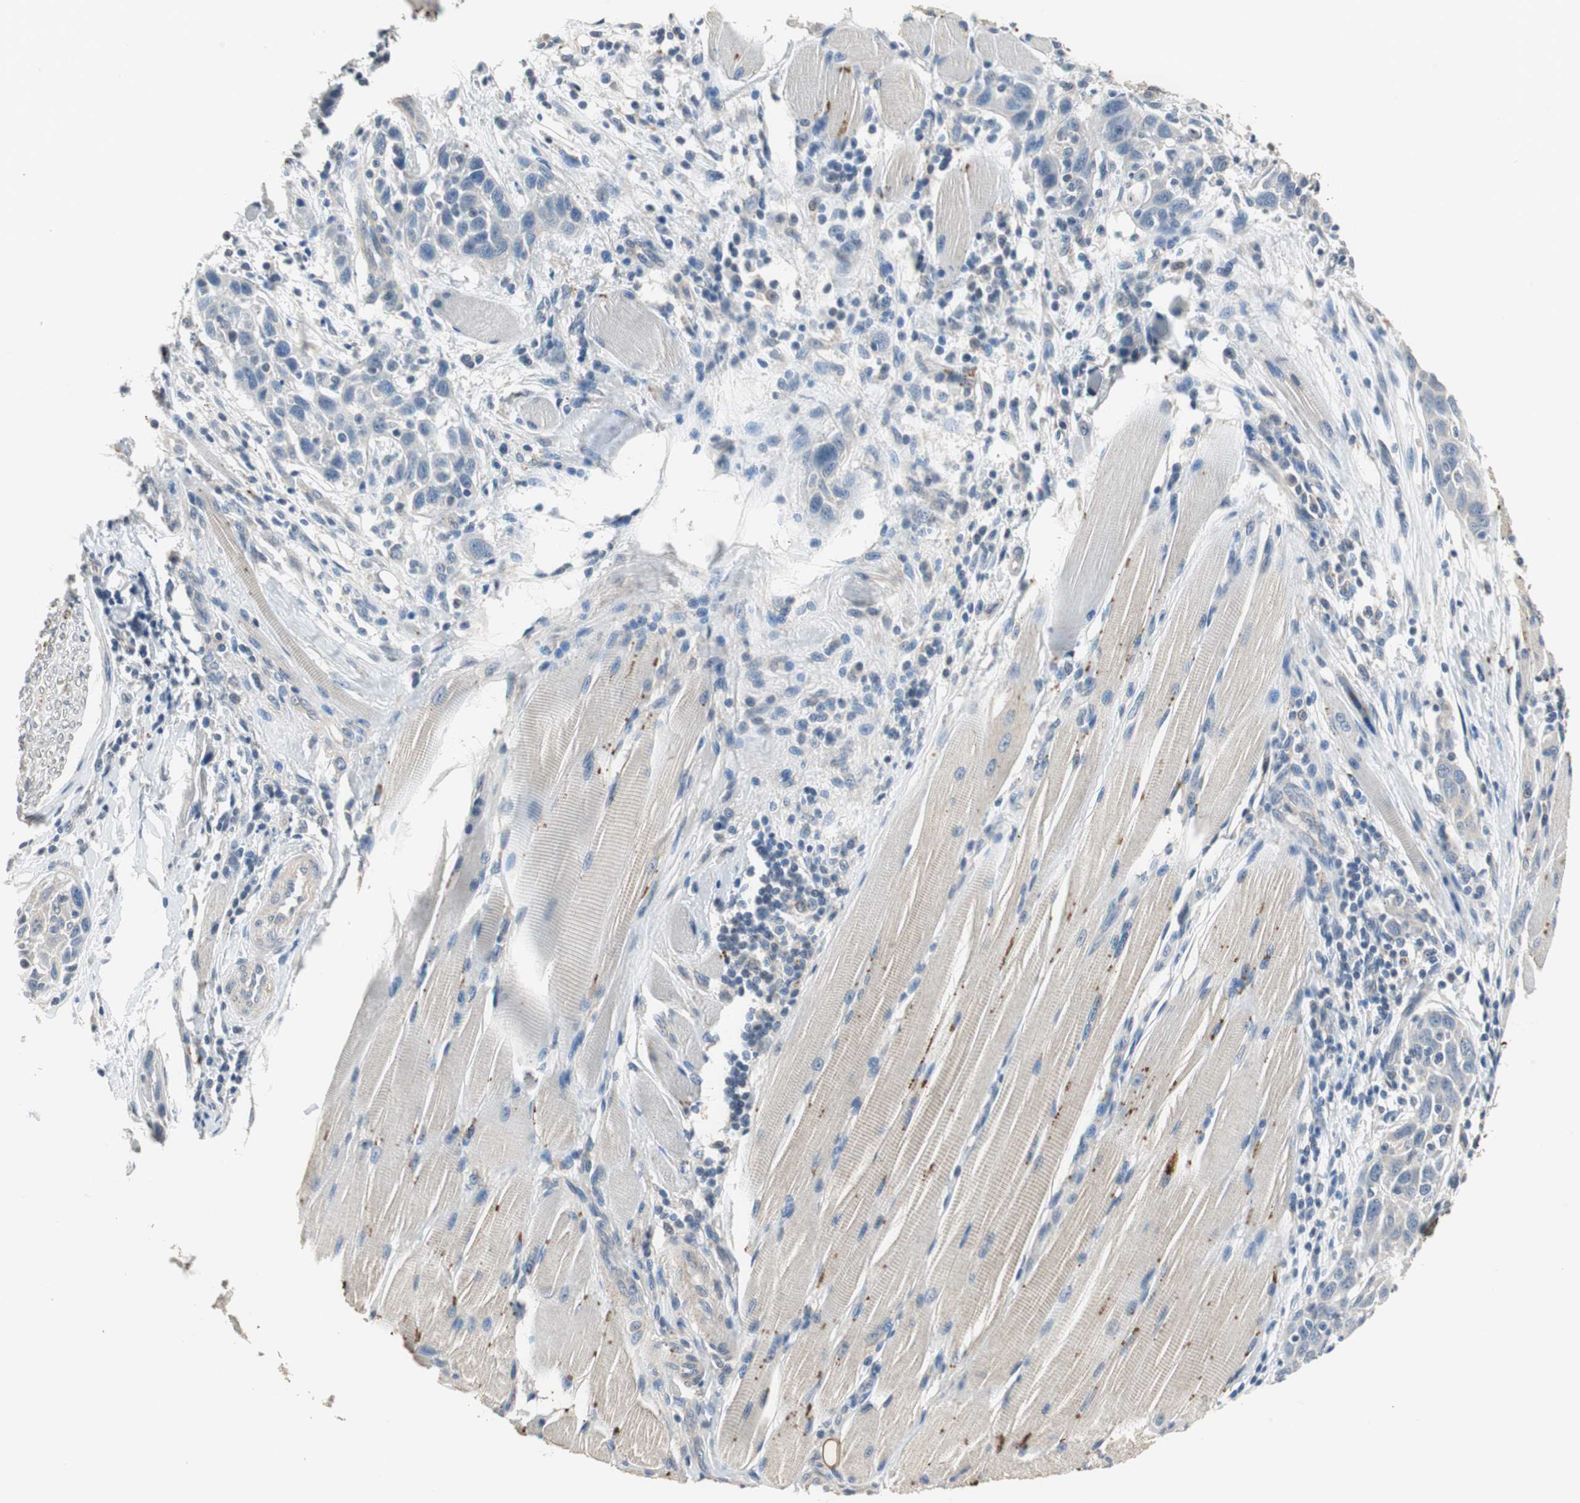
{"staining": {"intensity": "negative", "quantity": "none", "location": "none"}, "tissue": "head and neck cancer", "cell_type": "Tumor cells", "image_type": "cancer", "snomed": [{"axis": "morphology", "description": "Normal tissue, NOS"}, {"axis": "morphology", "description": "Squamous cell carcinoma, NOS"}, {"axis": "topography", "description": "Oral tissue"}, {"axis": "topography", "description": "Head-Neck"}], "caption": "Micrograph shows no protein expression in tumor cells of head and neck squamous cell carcinoma tissue. The staining was performed using DAB (3,3'-diaminobenzidine) to visualize the protein expression in brown, while the nuclei were stained in blue with hematoxylin (Magnification: 20x).", "gene": "PI4KB", "patient": {"sex": "female", "age": 50}}